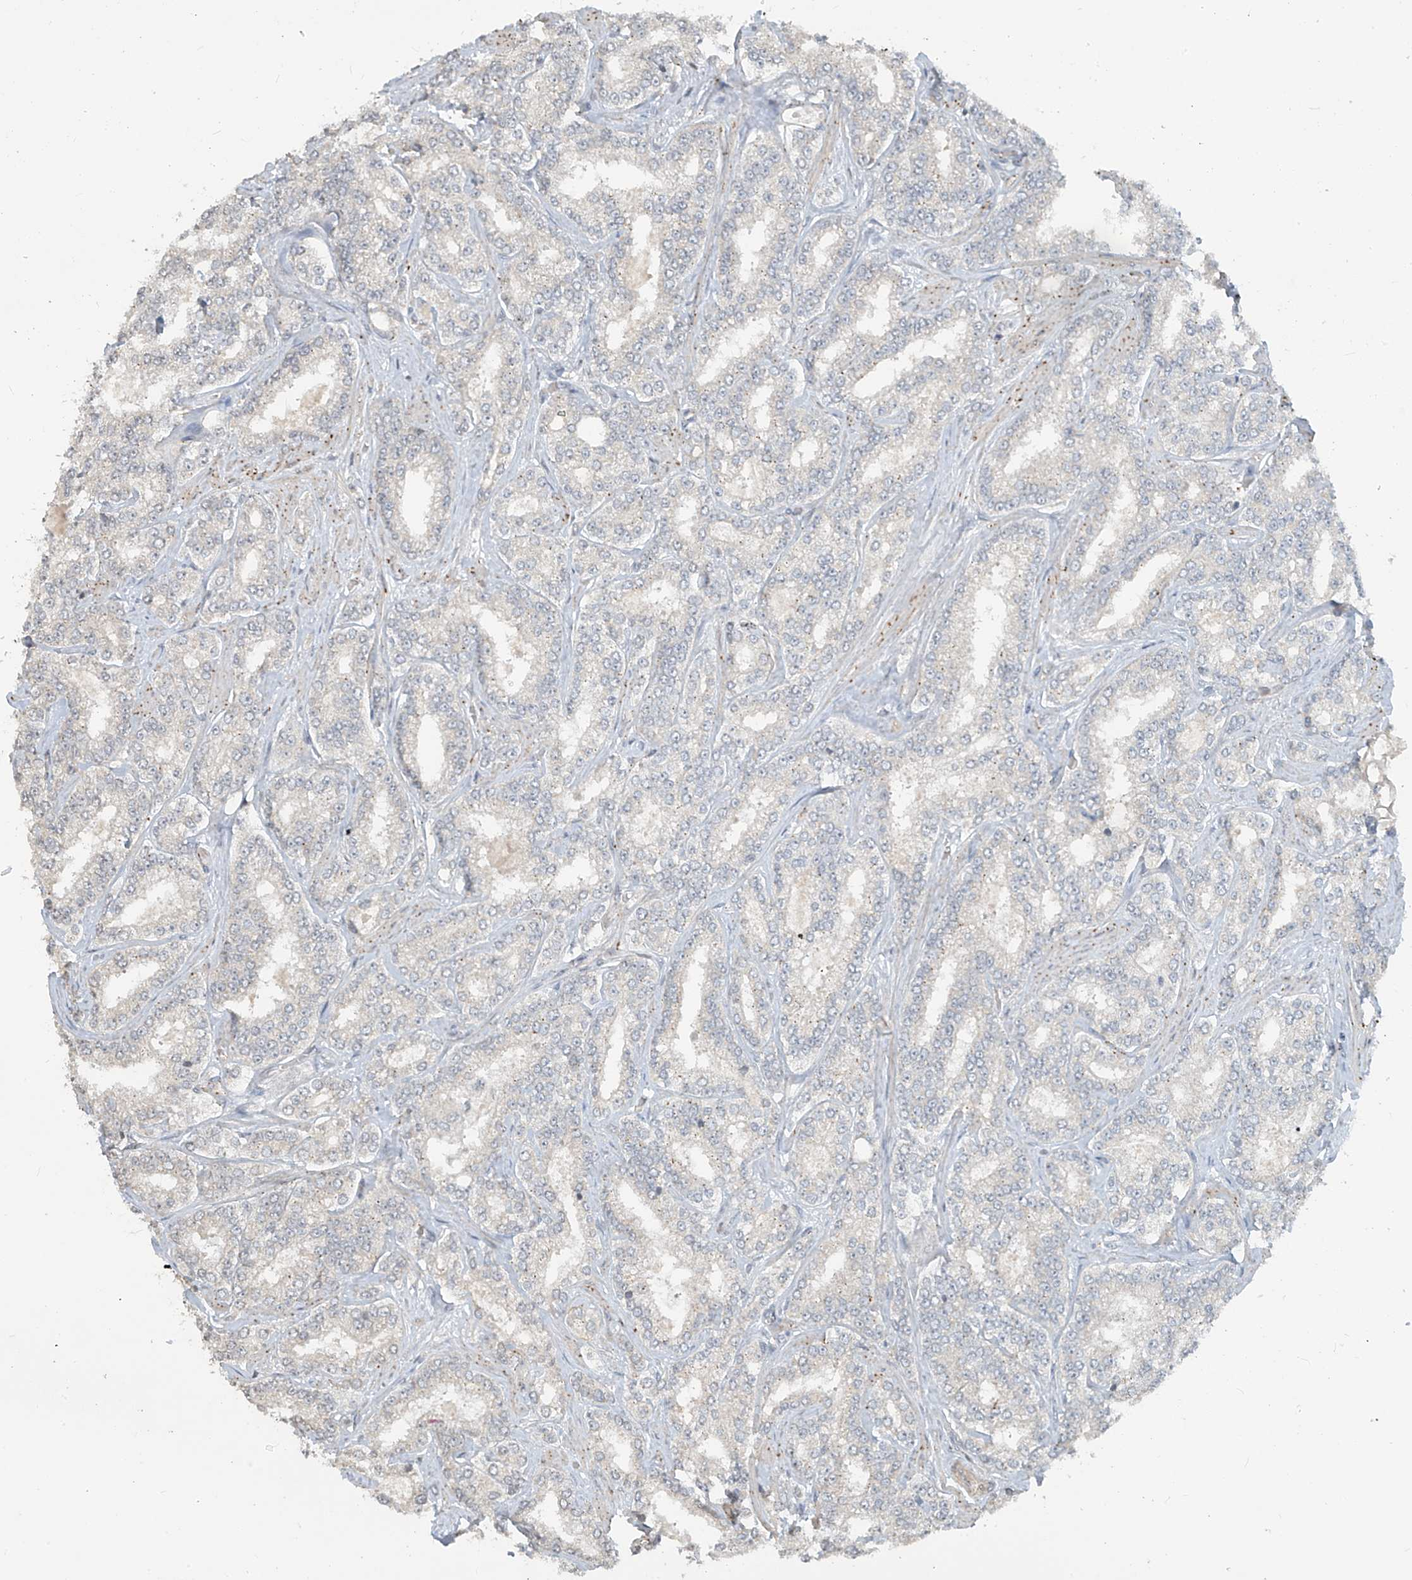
{"staining": {"intensity": "negative", "quantity": "none", "location": "none"}, "tissue": "prostate cancer", "cell_type": "Tumor cells", "image_type": "cancer", "snomed": [{"axis": "morphology", "description": "Normal tissue, NOS"}, {"axis": "morphology", "description": "Adenocarcinoma, High grade"}, {"axis": "topography", "description": "Prostate"}], "caption": "This is a photomicrograph of immunohistochemistry staining of prostate high-grade adenocarcinoma, which shows no positivity in tumor cells.", "gene": "DGKQ", "patient": {"sex": "male", "age": 83}}